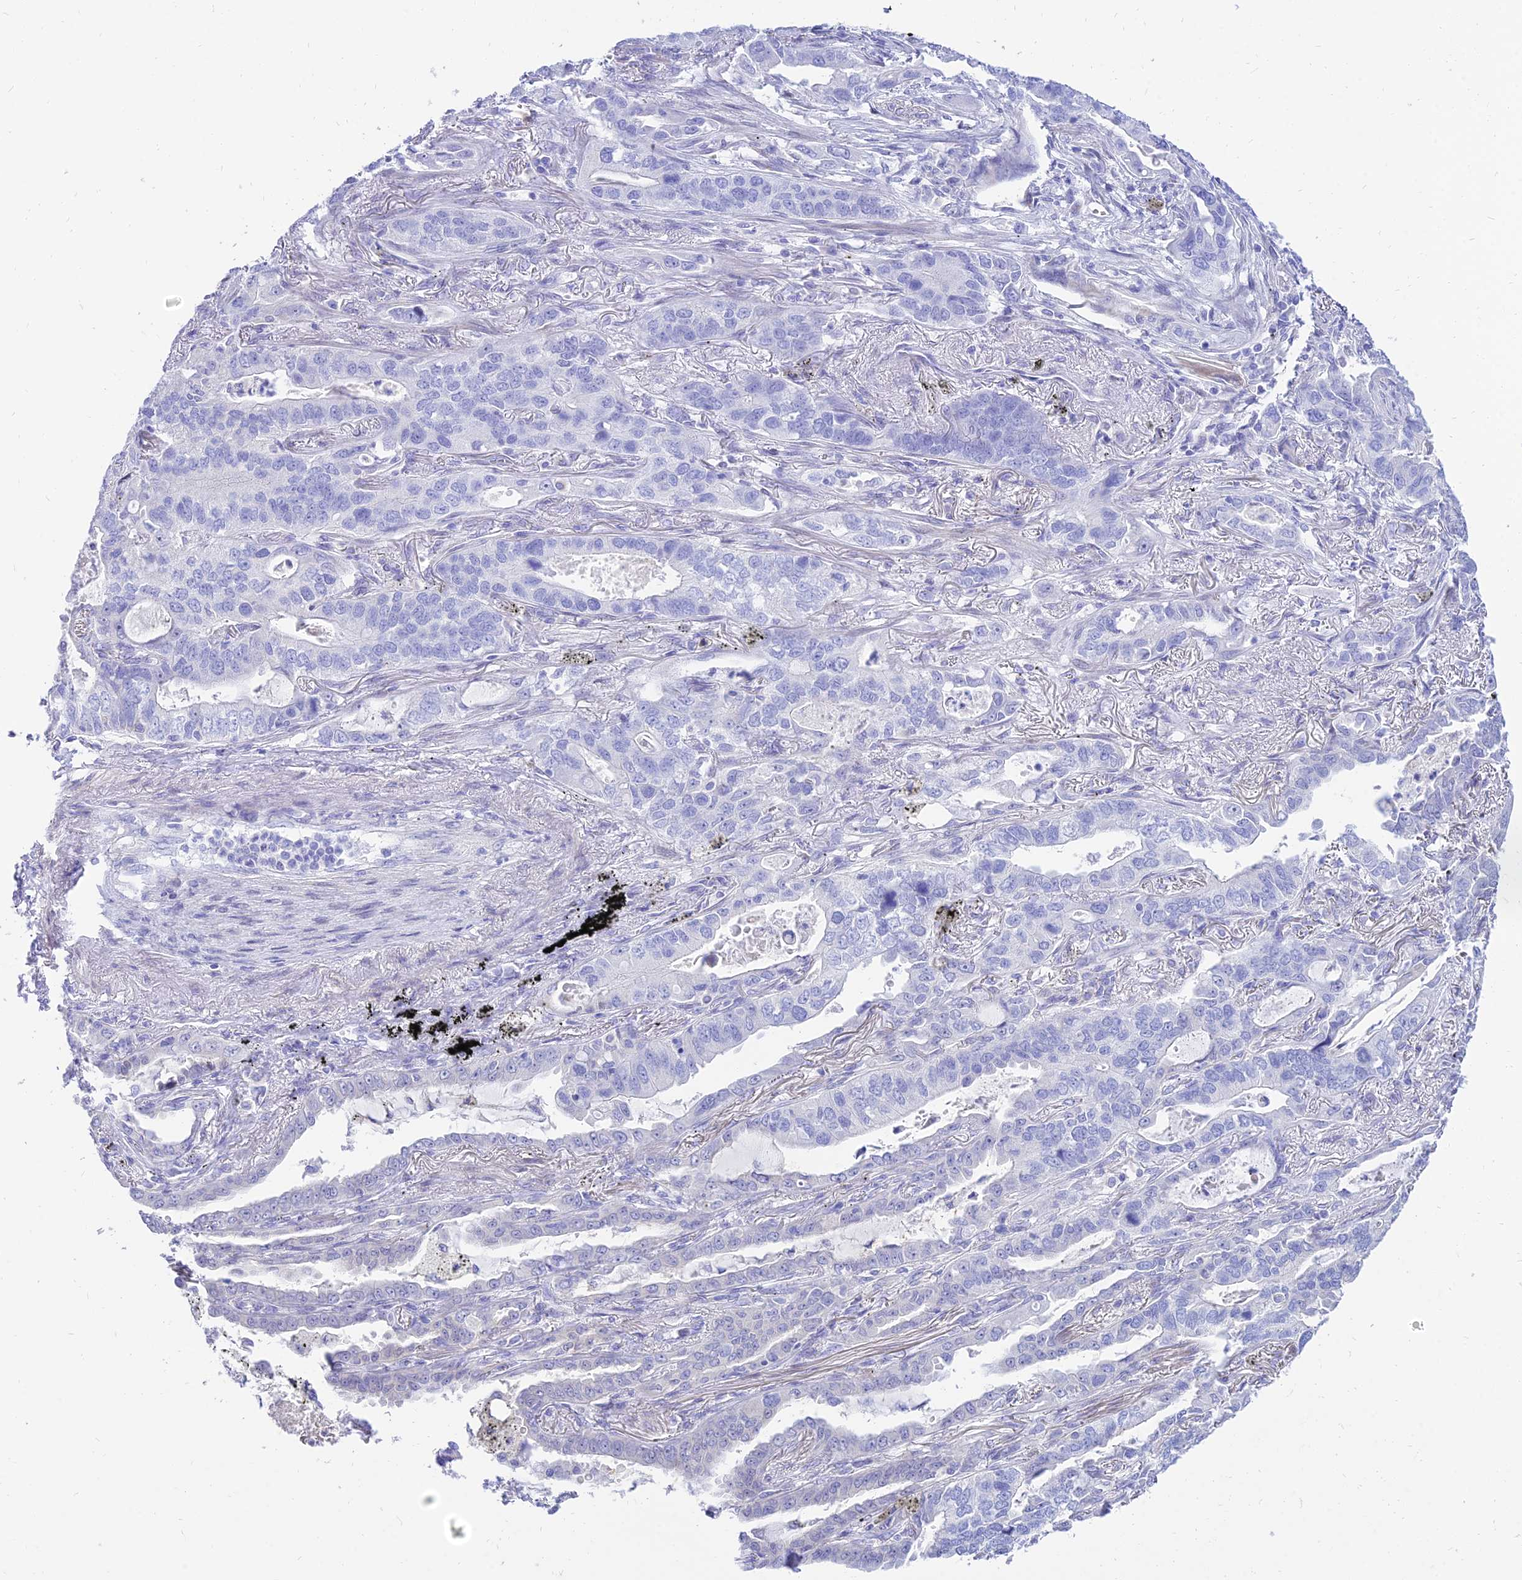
{"staining": {"intensity": "negative", "quantity": "none", "location": "none"}, "tissue": "lung cancer", "cell_type": "Tumor cells", "image_type": "cancer", "snomed": [{"axis": "morphology", "description": "Adenocarcinoma, NOS"}, {"axis": "topography", "description": "Lung"}], "caption": "Lung cancer (adenocarcinoma) was stained to show a protein in brown. There is no significant staining in tumor cells.", "gene": "TAC3", "patient": {"sex": "male", "age": 67}}